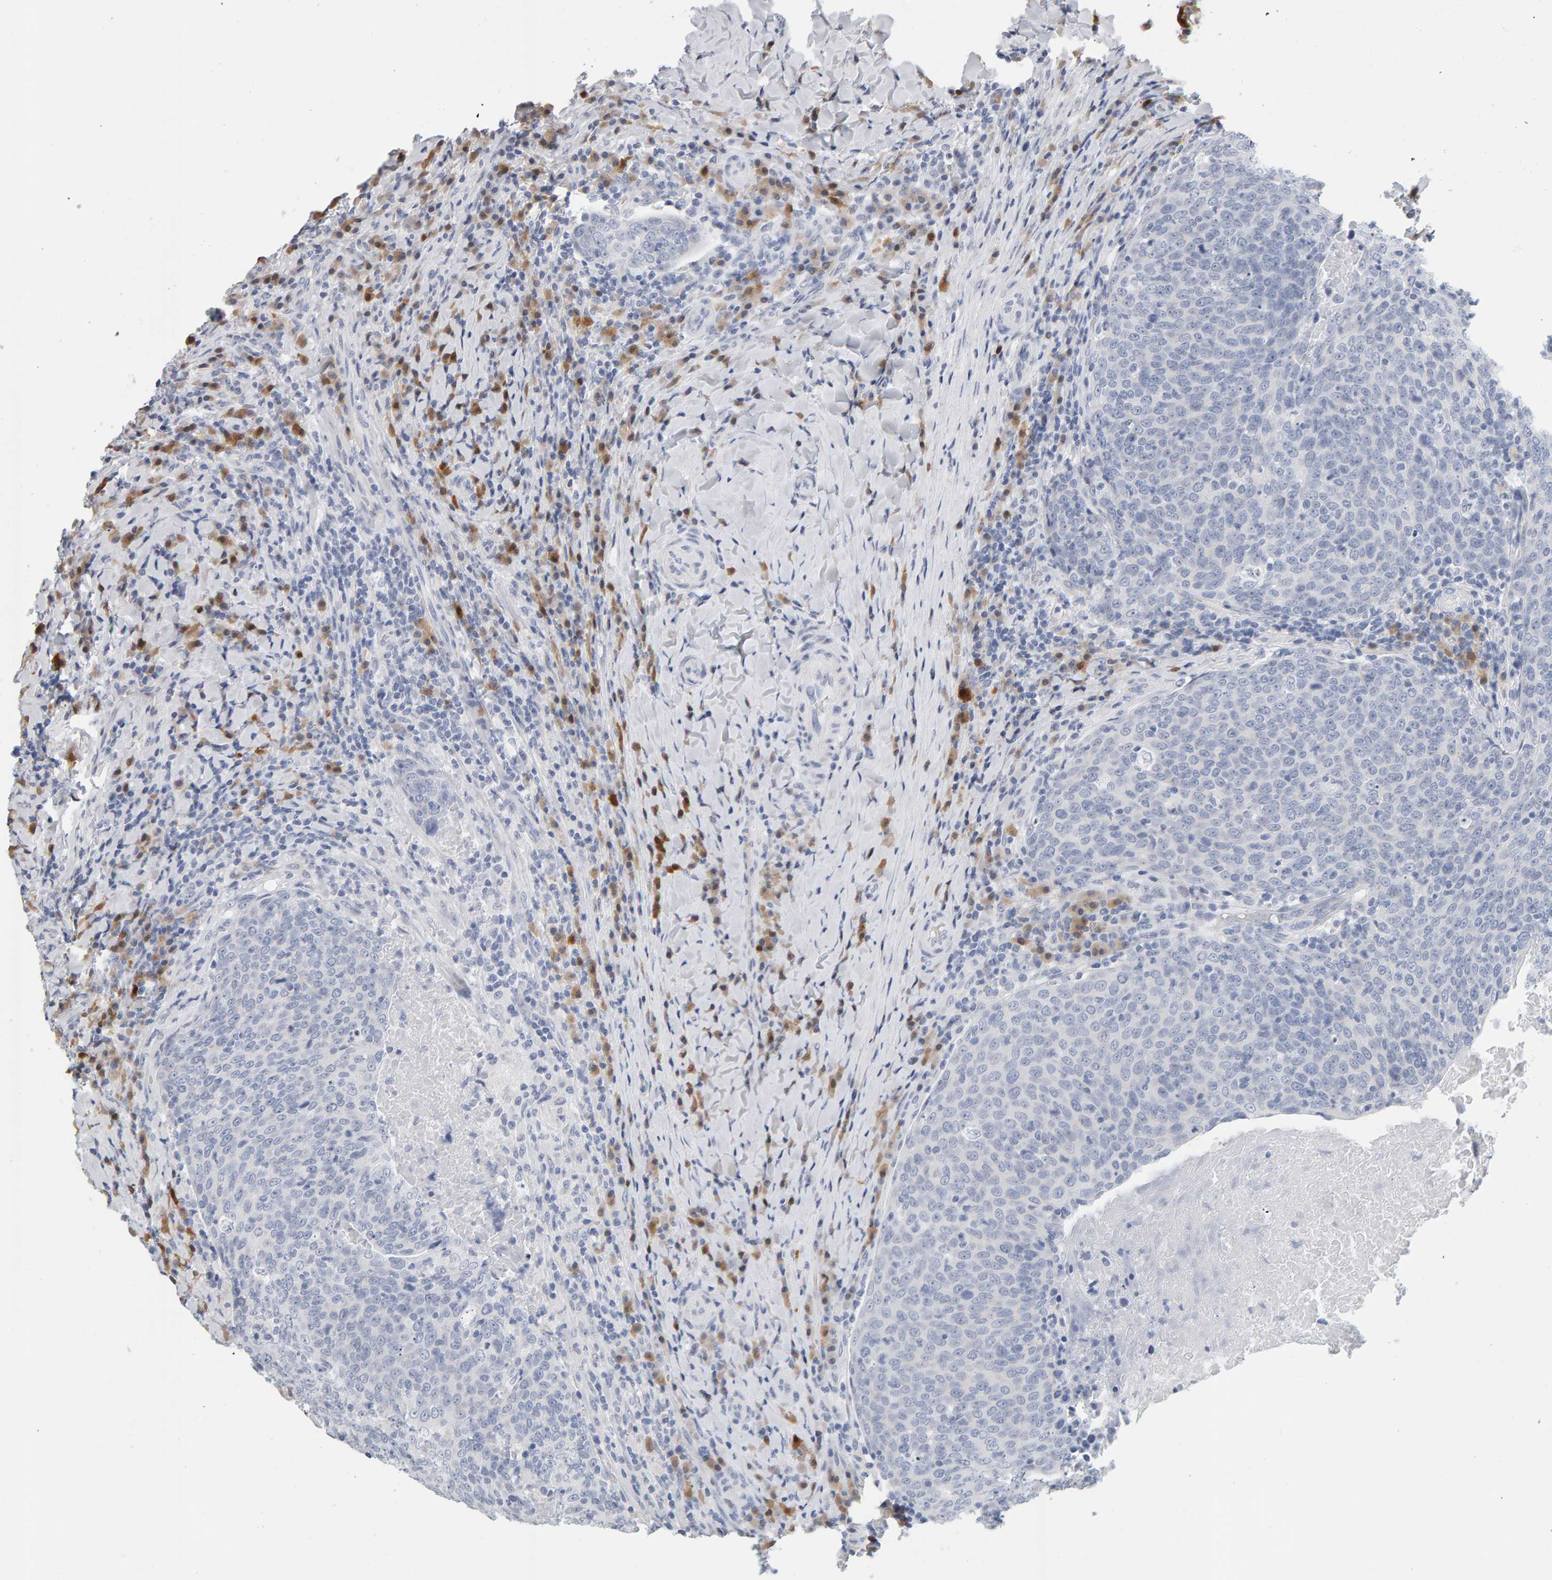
{"staining": {"intensity": "negative", "quantity": "none", "location": "none"}, "tissue": "head and neck cancer", "cell_type": "Tumor cells", "image_type": "cancer", "snomed": [{"axis": "morphology", "description": "Squamous cell carcinoma, NOS"}, {"axis": "morphology", "description": "Squamous cell carcinoma, metastatic, NOS"}, {"axis": "topography", "description": "Lymph node"}, {"axis": "topography", "description": "Head-Neck"}], "caption": "The histopathology image reveals no significant staining in tumor cells of head and neck cancer. (Immunohistochemistry, brightfield microscopy, high magnification).", "gene": "CTH", "patient": {"sex": "male", "age": 62}}